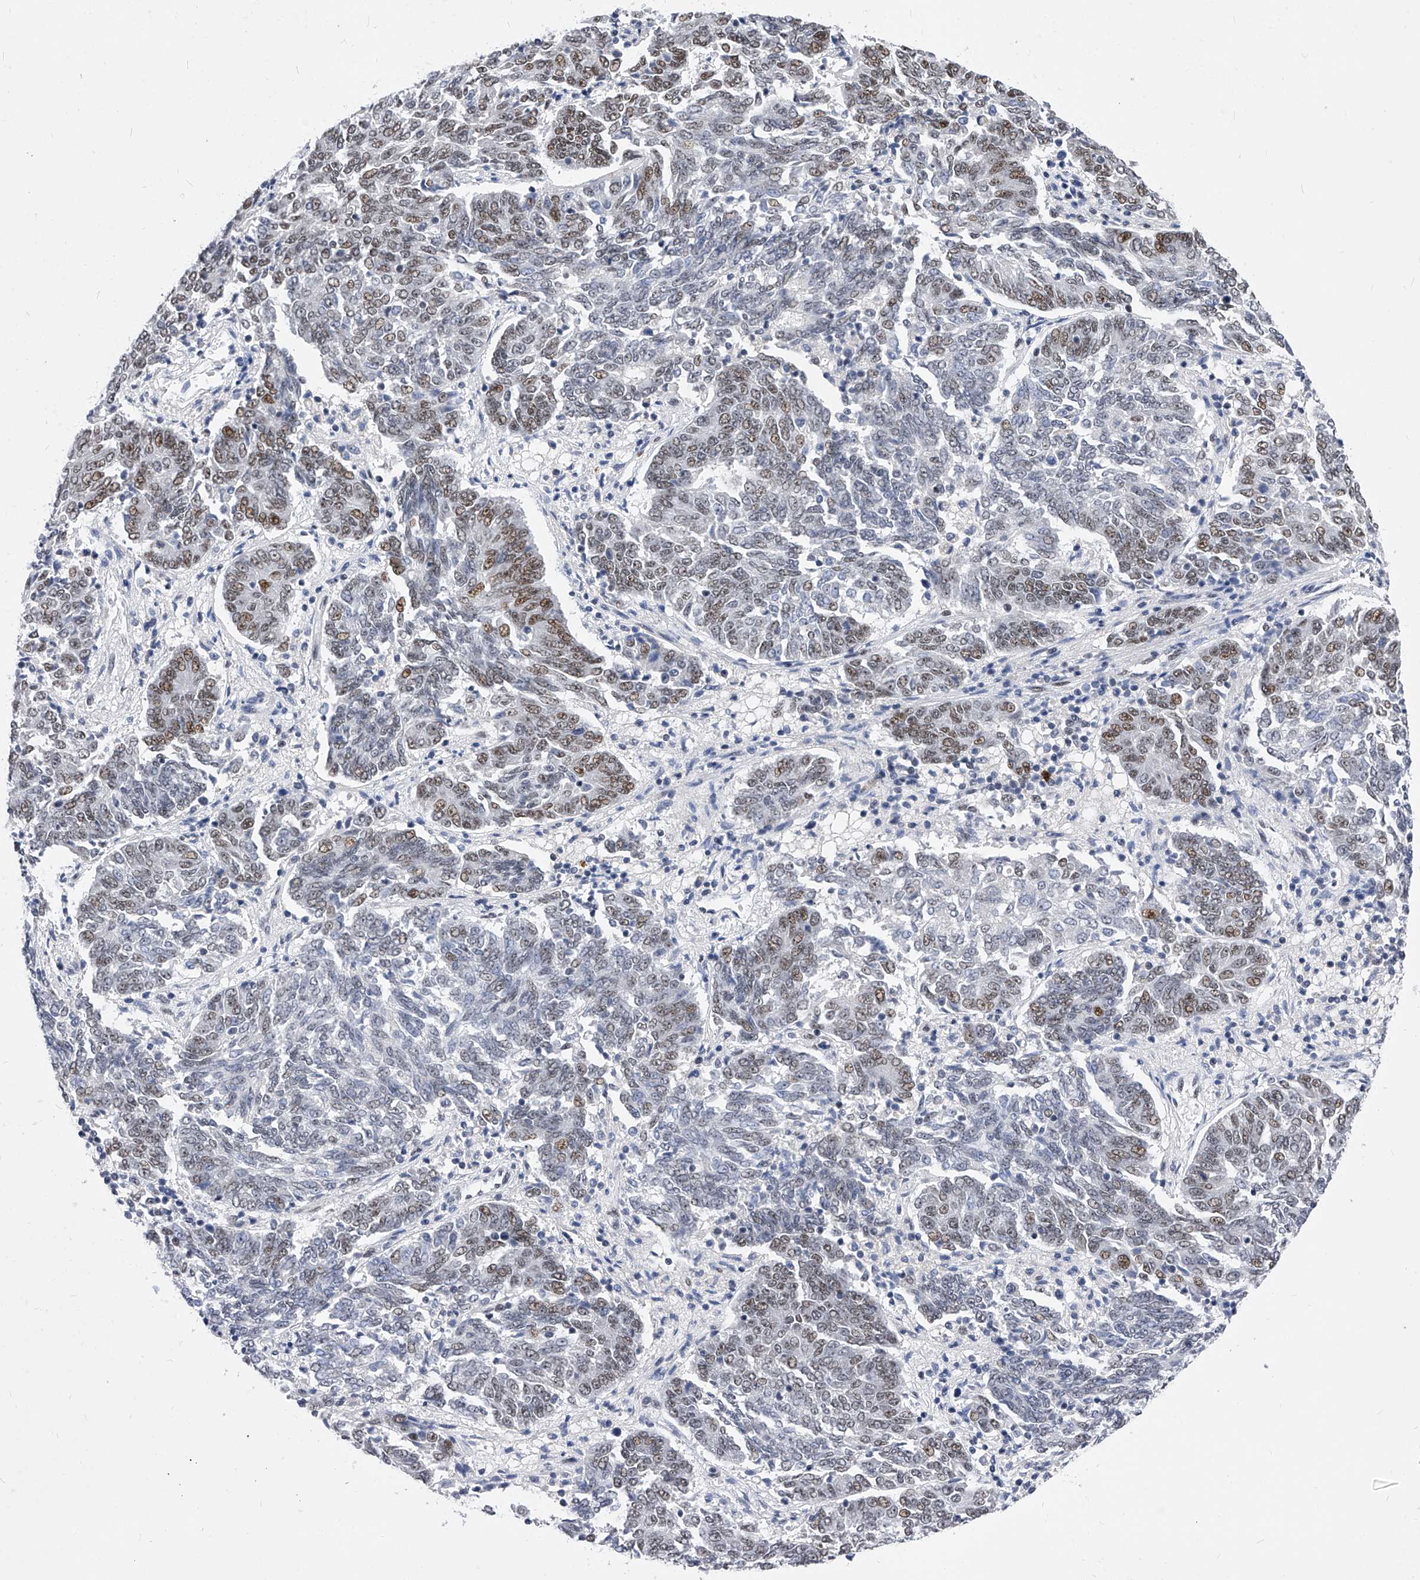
{"staining": {"intensity": "weak", "quantity": "25%-75%", "location": "nuclear"}, "tissue": "endometrial cancer", "cell_type": "Tumor cells", "image_type": "cancer", "snomed": [{"axis": "morphology", "description": "Adenocarcinoma, NOS"}, {"axis": "topography", "description": "Endometrium"}], "caption": "A high-resolution photomicrograph shows immunohistochemistry staining of endometrial cancer, which exhibits weak nuclear staining in about 25%-75% of tumor cells.", "gene": "TESK2", "patient": {"sex": "female", "age": 80}}